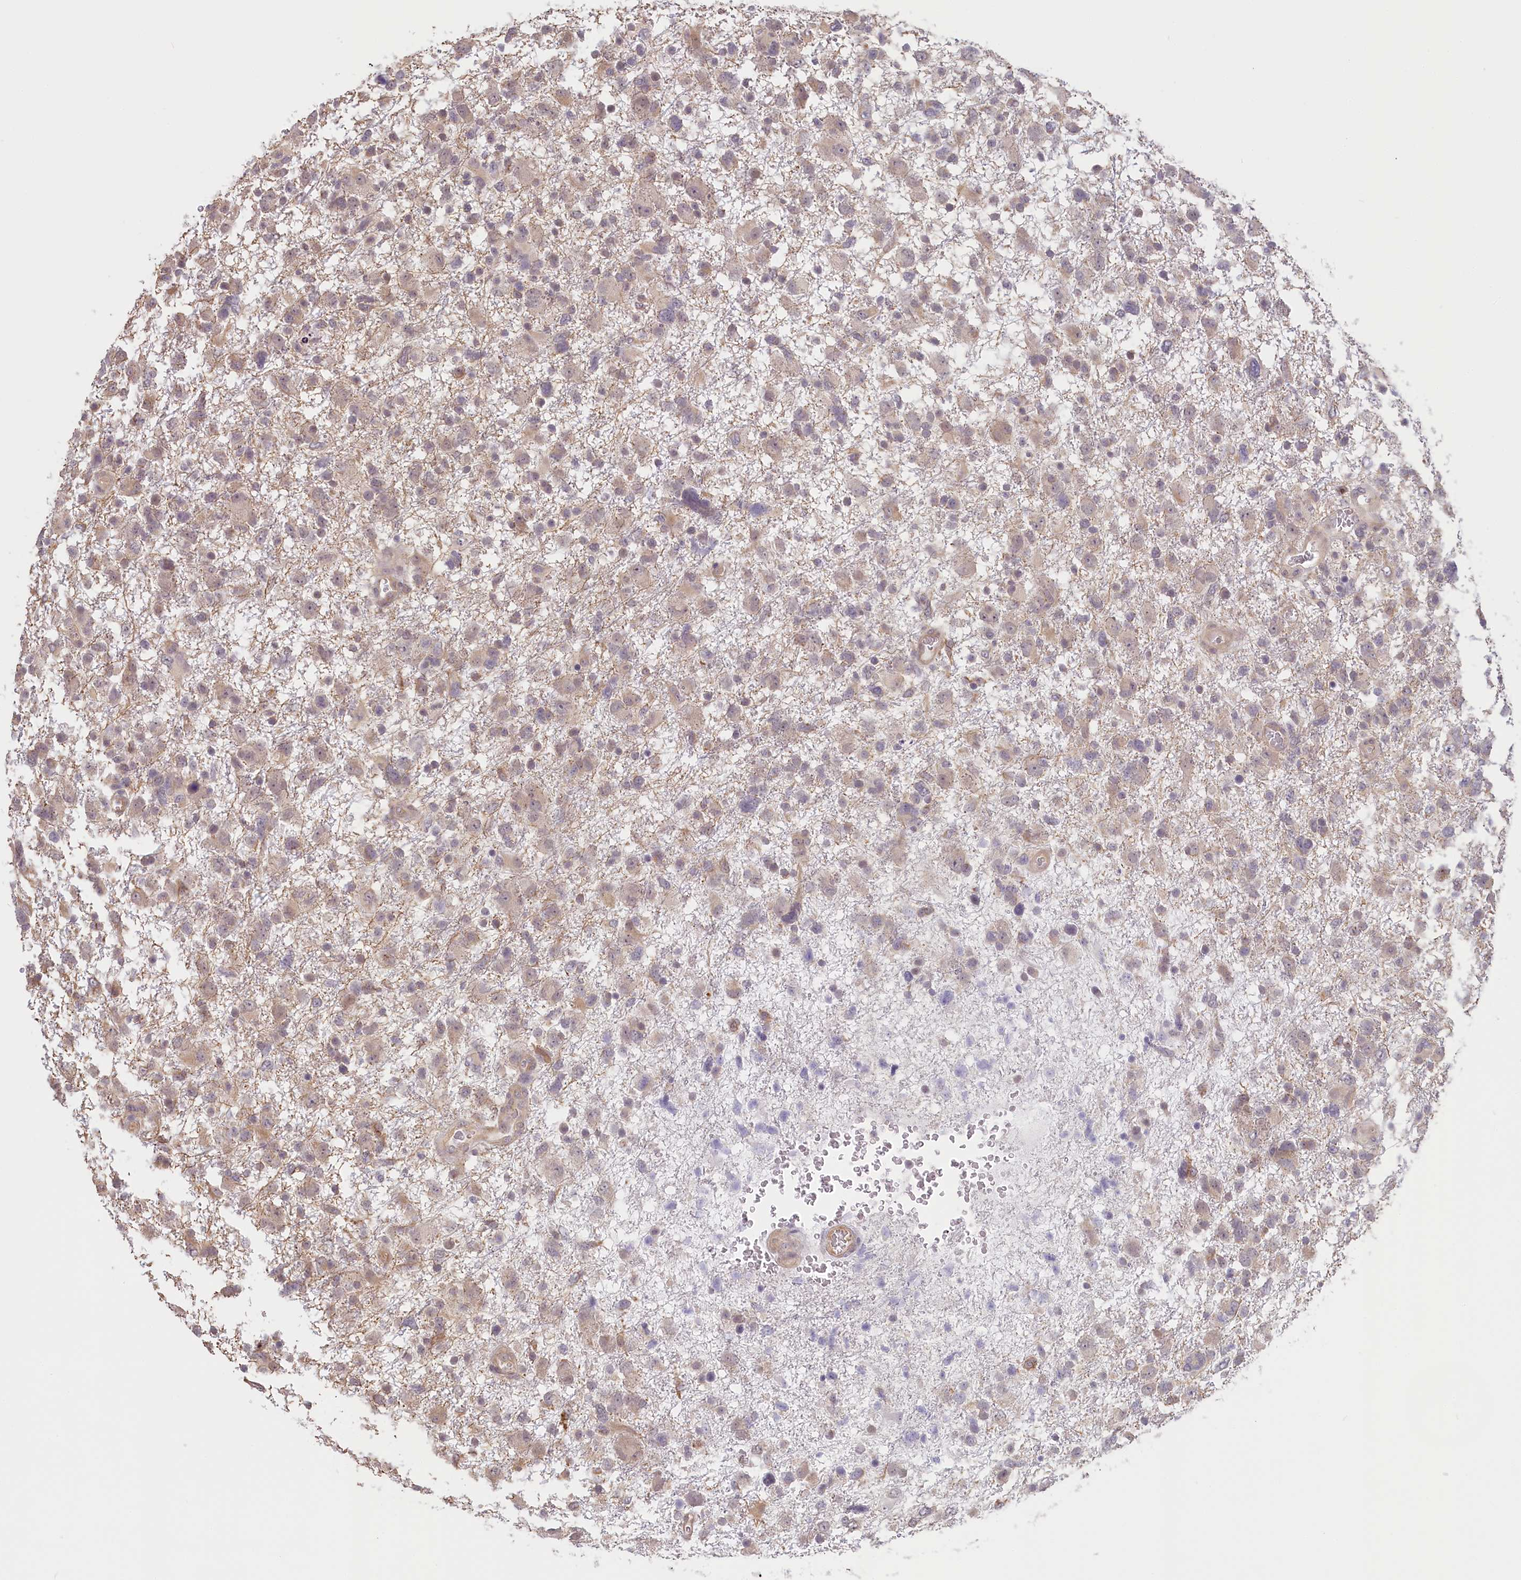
{"staining": {"intensity": "weak", "quantity": ">75%", "location": "cytoplasmic/membranous"}, "tissue": "glioma", "cell_type": "Tumor cells", "image_type": "cancer", "snomed": [{"axis": "morphology", "description": "Glioma, malignant, High grade"}, {"axis": "topography", "description": "Brain"}], "caption": "Glioma stained with immunohistochemistry exhibits weak cytoplasmic/membranous expression in approximately >75% of tumor cells. The protein is stained brown, and the nuclei are stained in blue (DAB (3,3'-diaminobenzidine) IHC with brightfield microscopy, high magnification).", "gene": "C19orf44", "patient": {"sex": "male", "age": 61}}